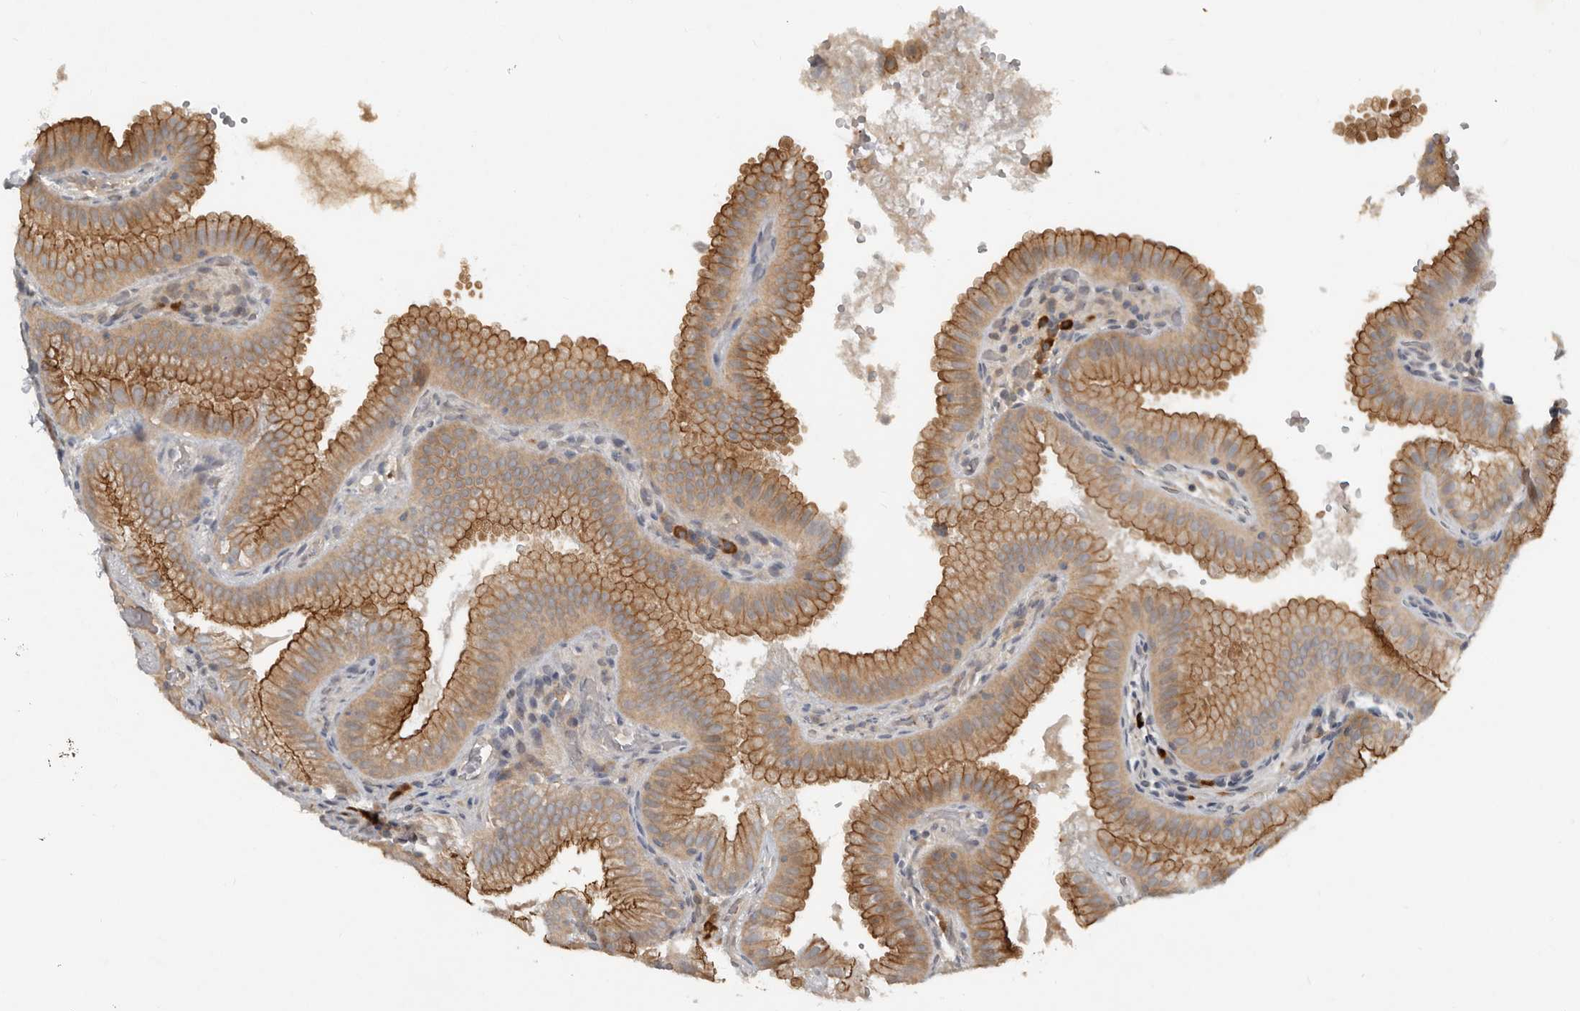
{"staining": {"intensity": "moderate", "quantity": ">75%", "location": "cytoplasmic/membranous"}, "tissue": "gallbladder", "cell_type": "Glandular cells", "image_type": "normal", "snomed": [{"axis": "morphology", "description": "Normal tissue, NOS"}, {"axis": "topography", "description": "Gallbladder"}], "caption": "The micrograph reveals immunohistochemical staining of unremarkable gallbladder. There is moderate cytoplasmic/membranous staining is appreciated in approximately >75% of glandular cells. Immunohistochemistry (ihc) stains the protein in brown and the nuclei are stained blue.", "gene": "TEAD3", "patient": {"sex": "female", "age": 30}}